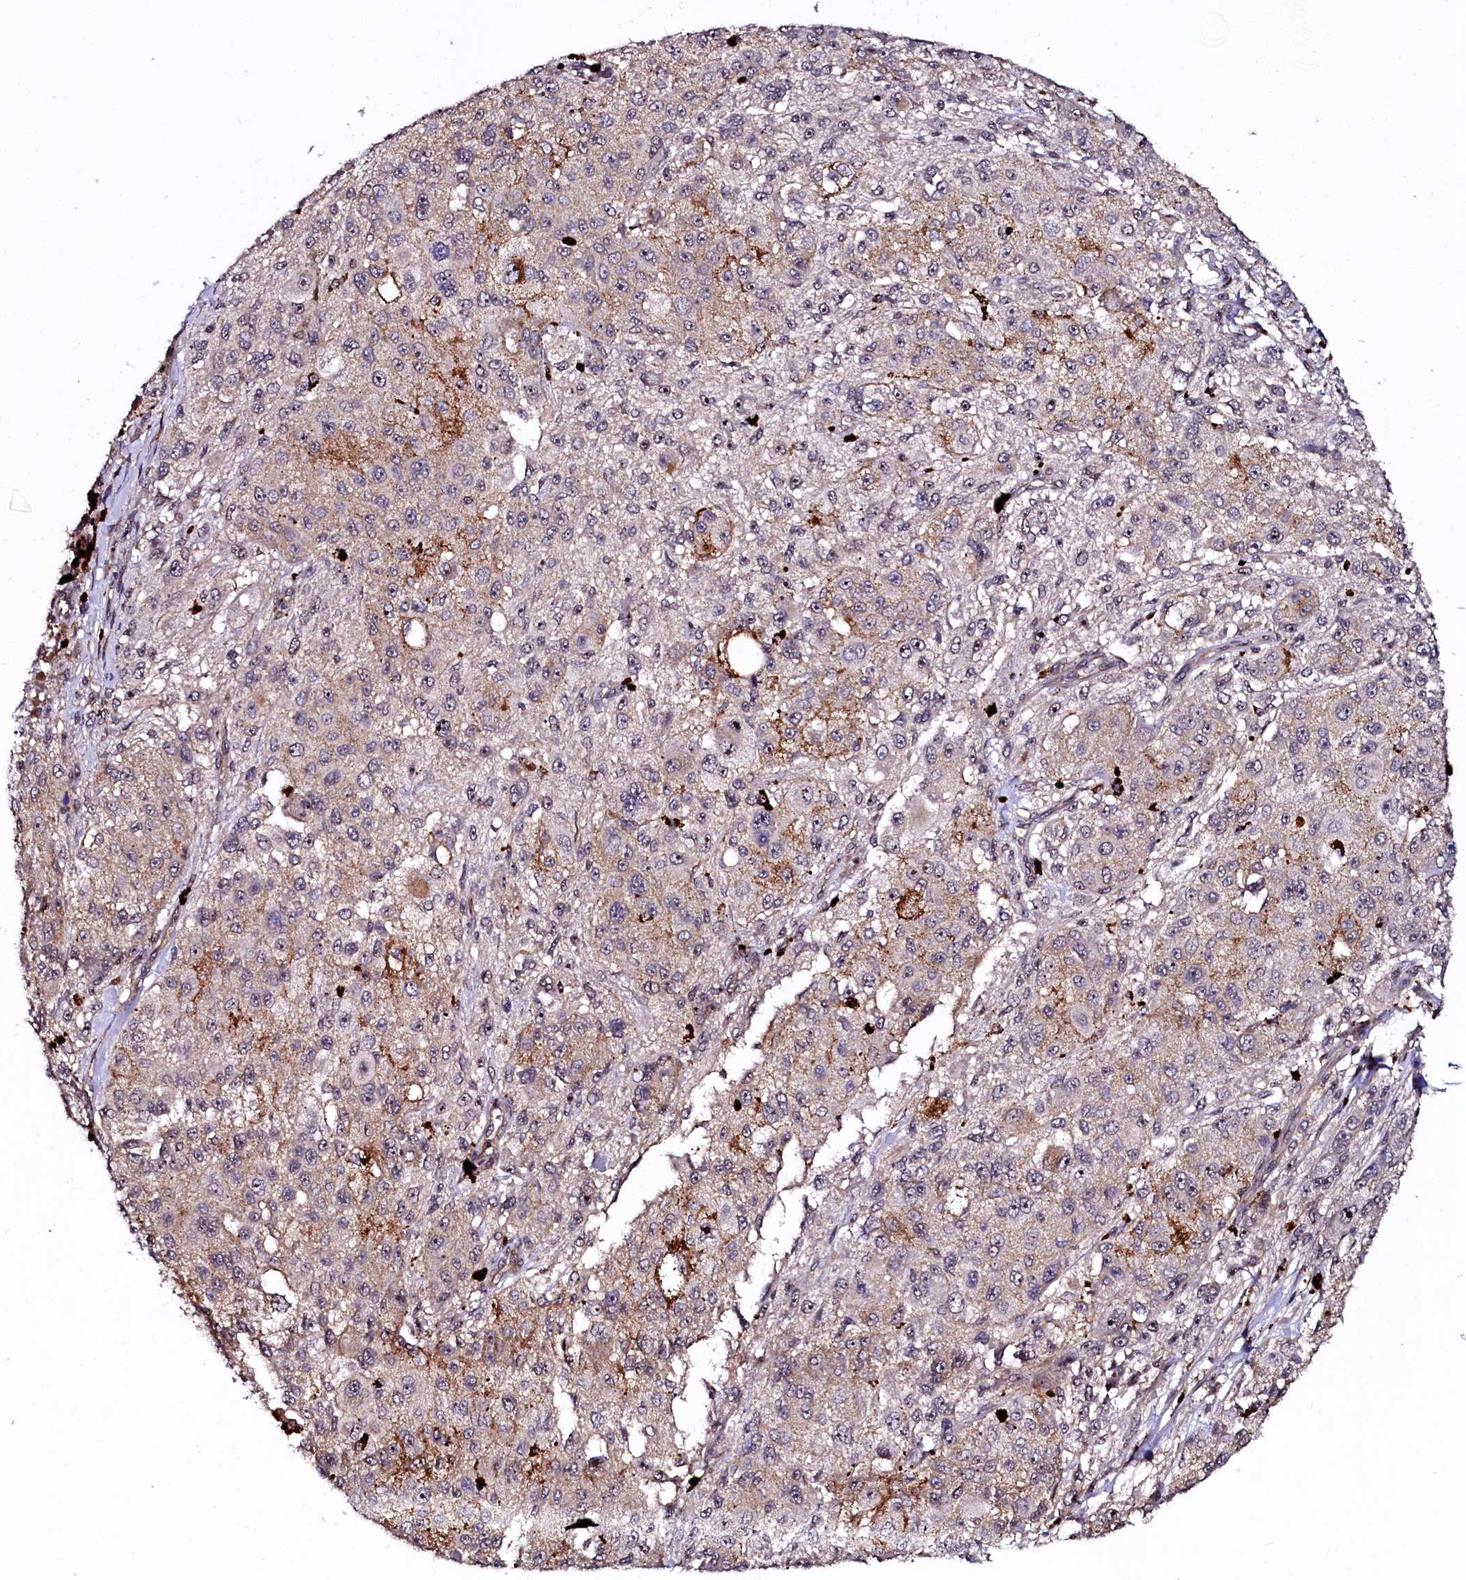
{"staining": {"intensity": "moderate", "quantity": "<25%", "location": "cytoplasmic/membranous"}, "tissue": "melanoma", "cell_type": "Tumor cells", "image_type": "cancer", "snomed": [{"axis": "morphology", "description": "Necrosis, NOS"}, {"axis": "morphology", "description": "Malignant melanoma, NOS"}, {"axis": "topography", "description": "Skin"}], "caption": "High-power microscopy captured an immunohistochemistry photomicrograph of malignant melanoma, revealing moderate cytoplasmic/membranous staining in approximately <25% of tumor cells. (brown staining indicates protein expression, while blue staining denotes nuclei).", "gene": "N4BP1", "patient": {"sex": "female", "age": 87}}